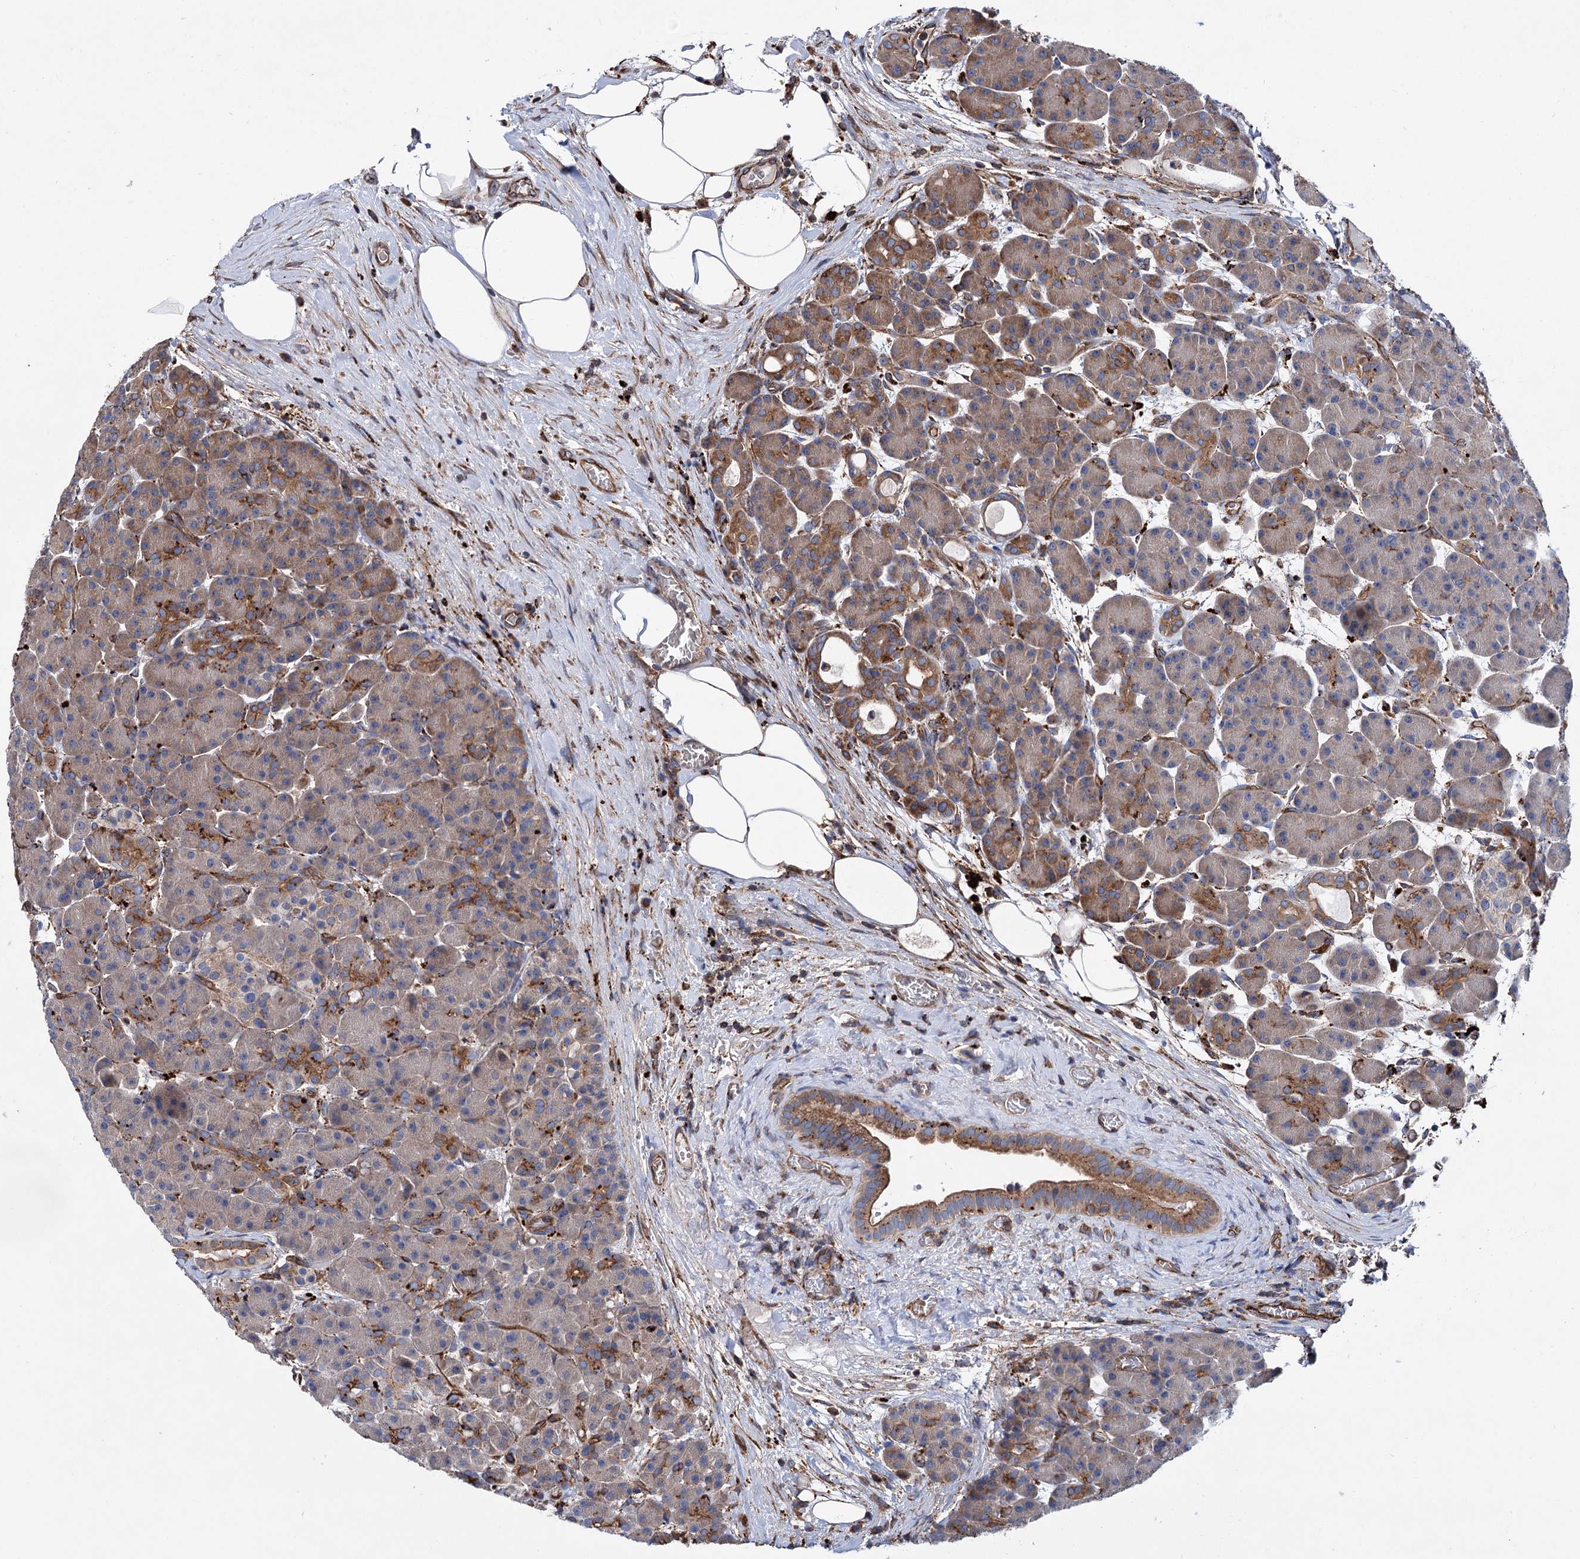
{"staining": {"intensity": "strong", "quantity": "<25%", "location": "cytoplasmic/membranous"}, "tissue": "pancreas", "cell_type": "Exocrine glandular cells", "image_type": "normal", "snomed": [{"axis": "morphology", "description": "Normal tissue, NOS"}, {"axis": "topography", "description": "Pancreas"}], "caption": "Pancreas was stained to show a protein in brown. There is medium levels of strong cytoplasmic/membranous staining in about <25% of exocrine glandular cells.", "gene": "SCPEP1", "patient": {"sex": "male", "age": 63}}